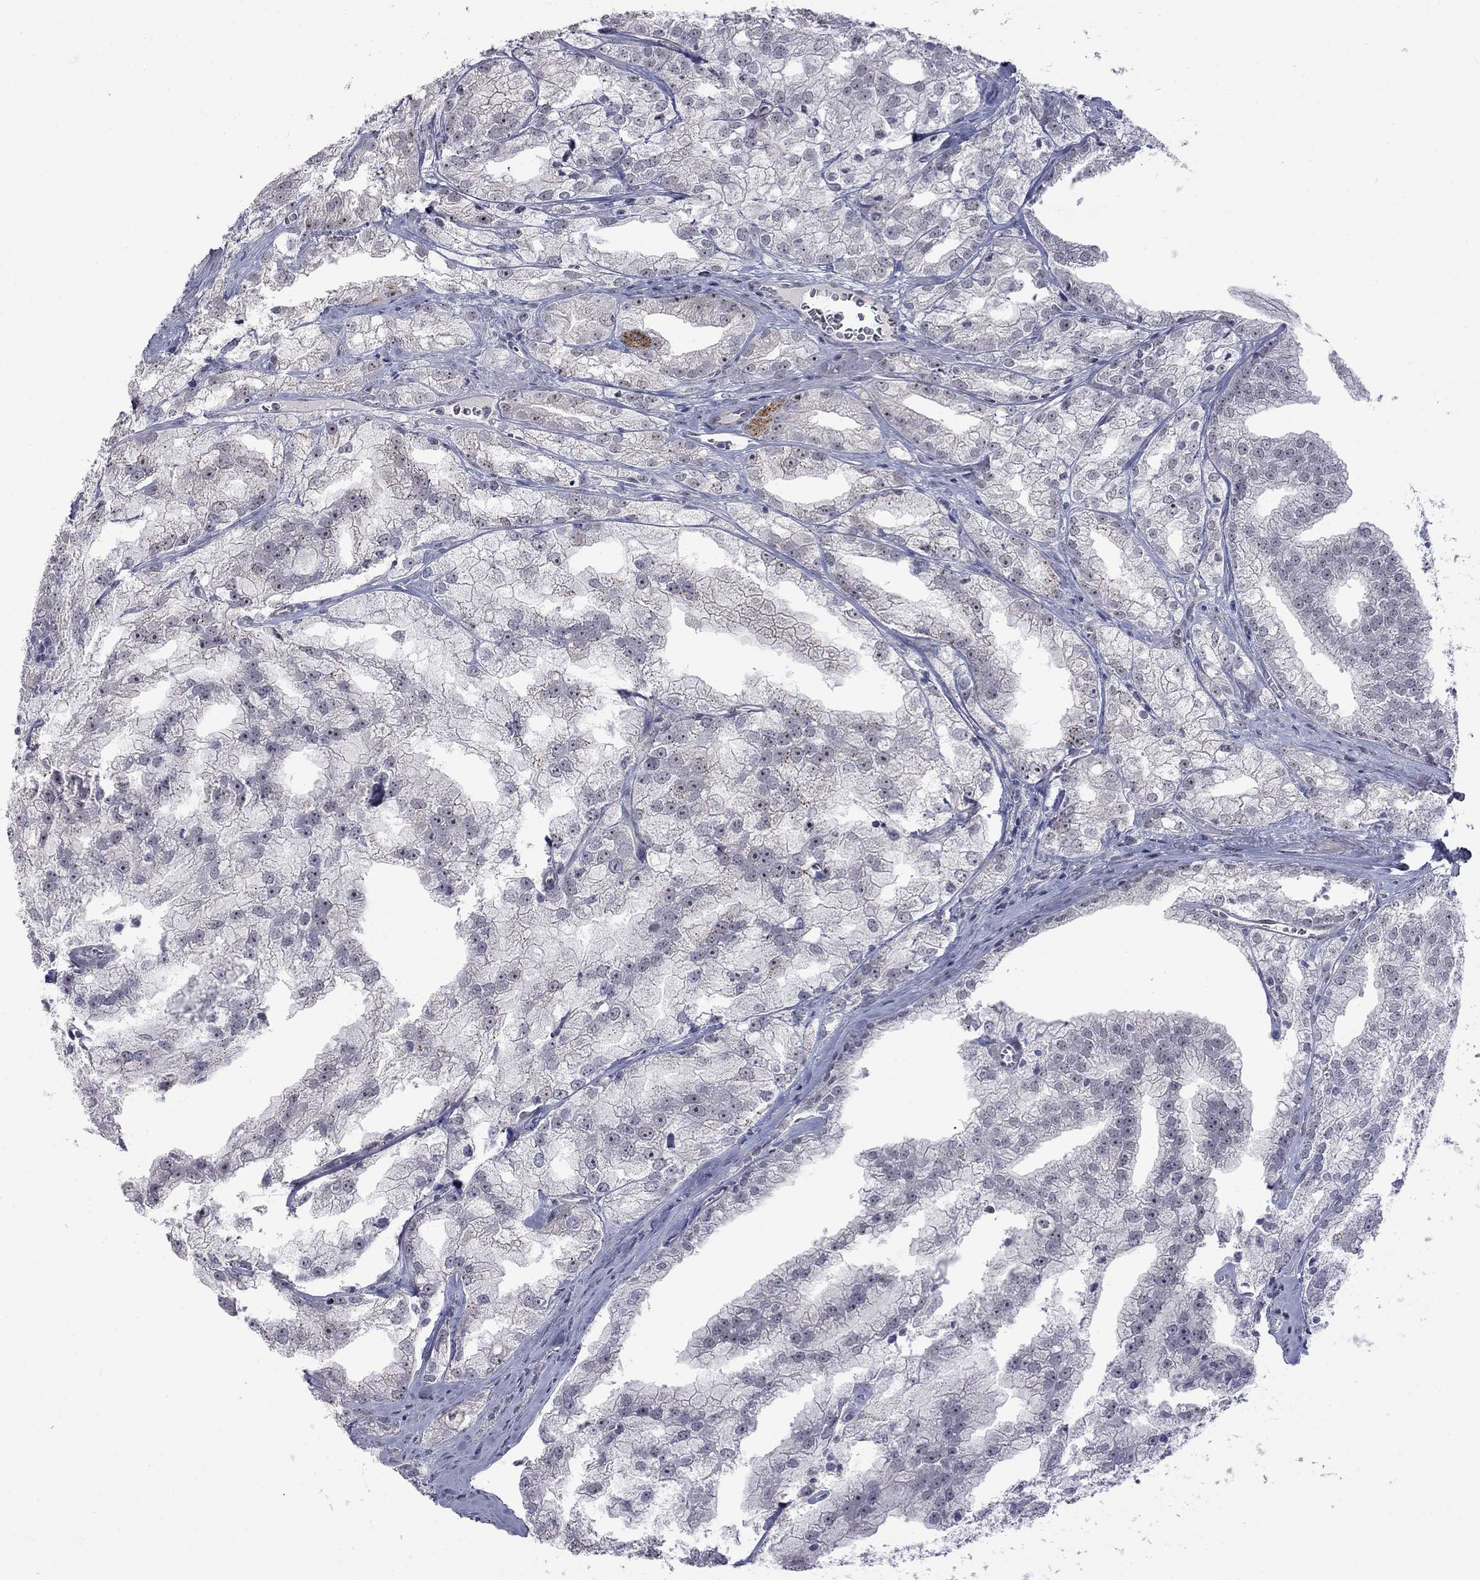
{"staining": {"intensity": "weak", "quantity": "<25%", "location": "nuclear"}, "tissue": "prostate cancer", "cell_type": "Tumor cells", "image_type": "cancer", "snomed": [{"axis": "morphology", "description": "Adenocarcinoma, NOS"}, {"axis": "topography", "description": "Prostate"}], "caption": "The image exhibits no significant positivity in tumor cells of adenocarcinoma (prostate). Nuclei are stained in blue.", "gene": "GSG1L", "patient": {"sex": "male", "age": 70}}